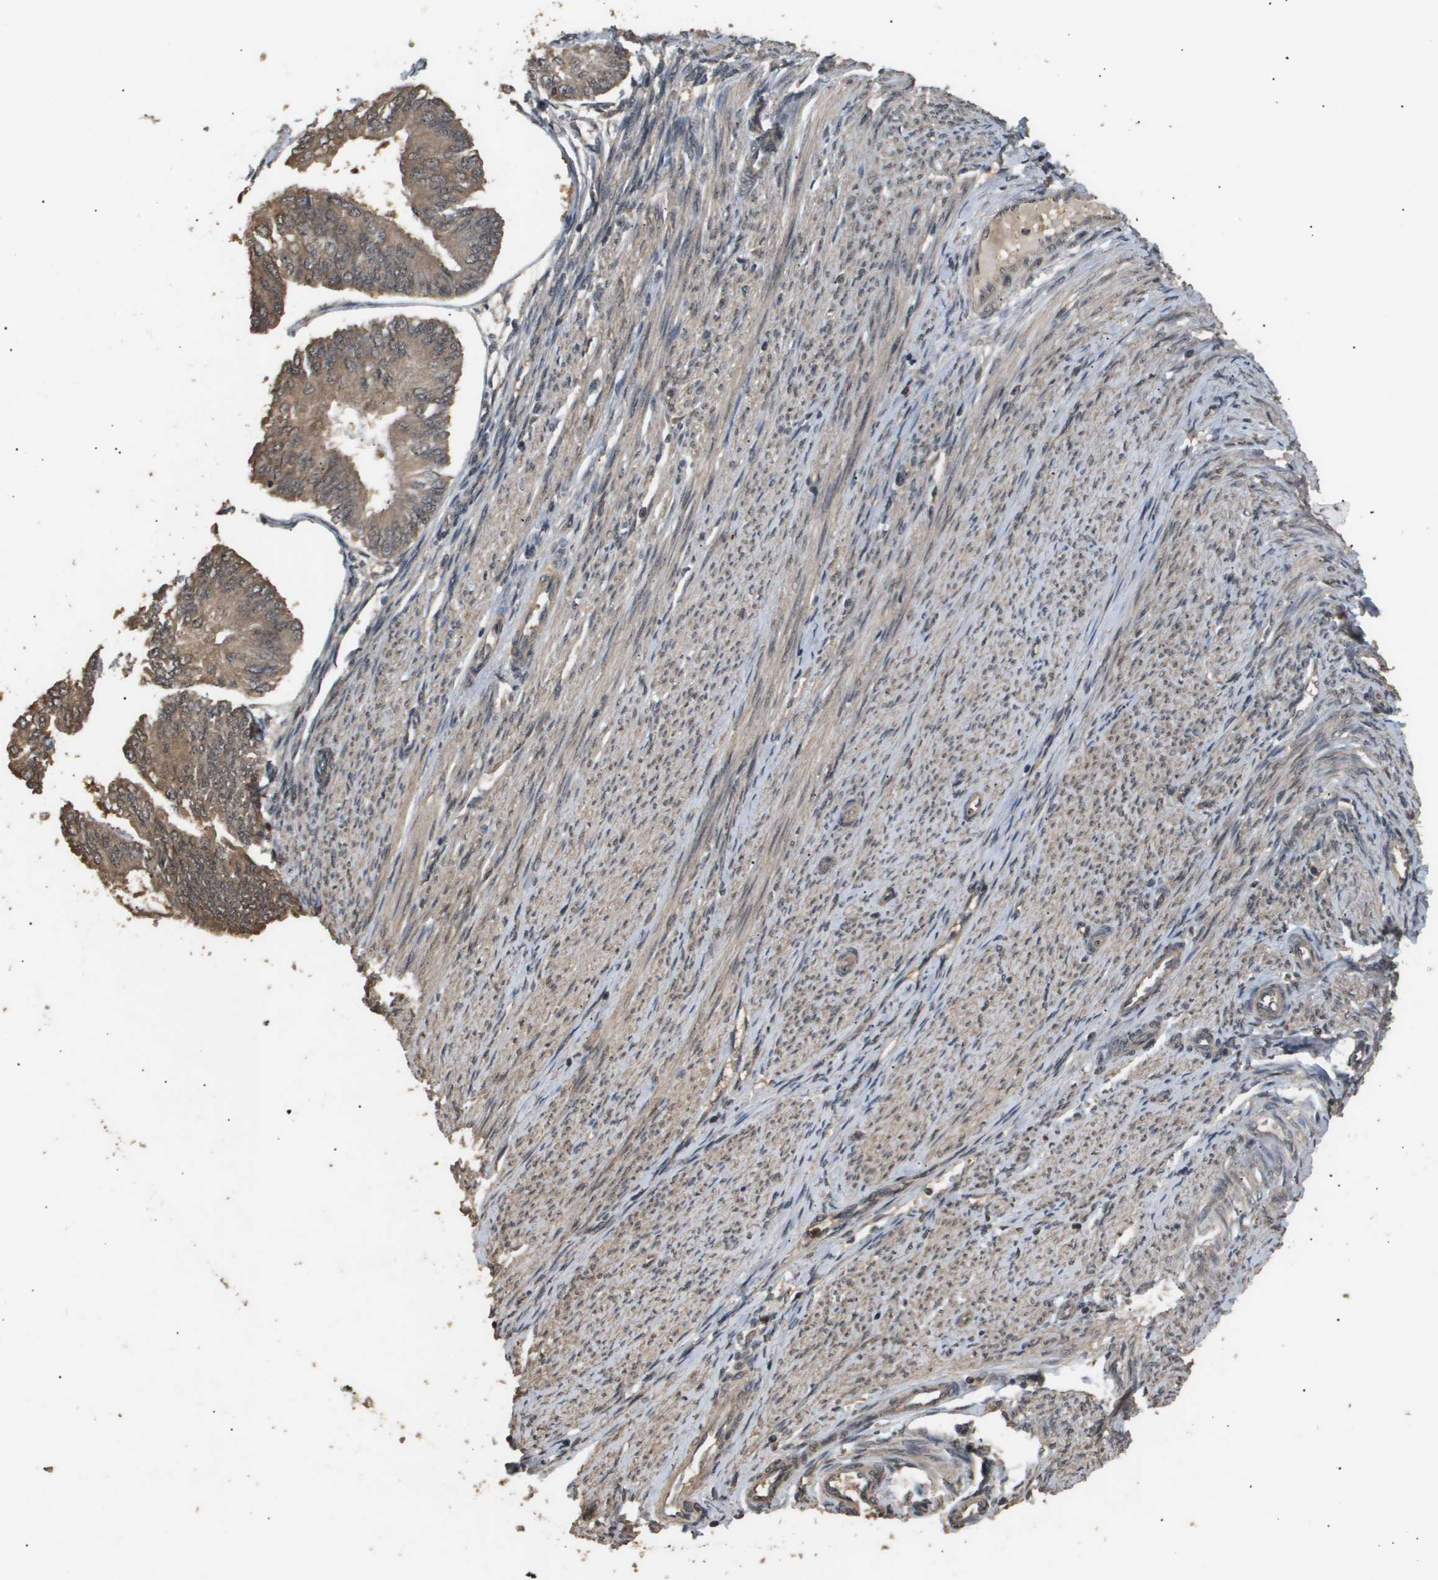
{"staining": {"intensity": "moderate", "quantity": ">75%", "location": "cytoplasmic/membranous,nuclear"}, "tissue": "endometrial cancer", "cell_type": "Tumor cells", "image_type": "cancer", "snomed": [{"axis": "morphology", "description": "Adenocarcinoma, NOS"}, {"axis": "topography", "description": "Endometrium"}], "caption": "Brown immunohistochemical staining in human adenocarcinoma (endometrial) exhibits moderate cytoplasmic/membranous and nuclear staining in approximately >75% of tumor cells.", "gene": "ING1", "patient": {"sex": "female", "age": 58}}